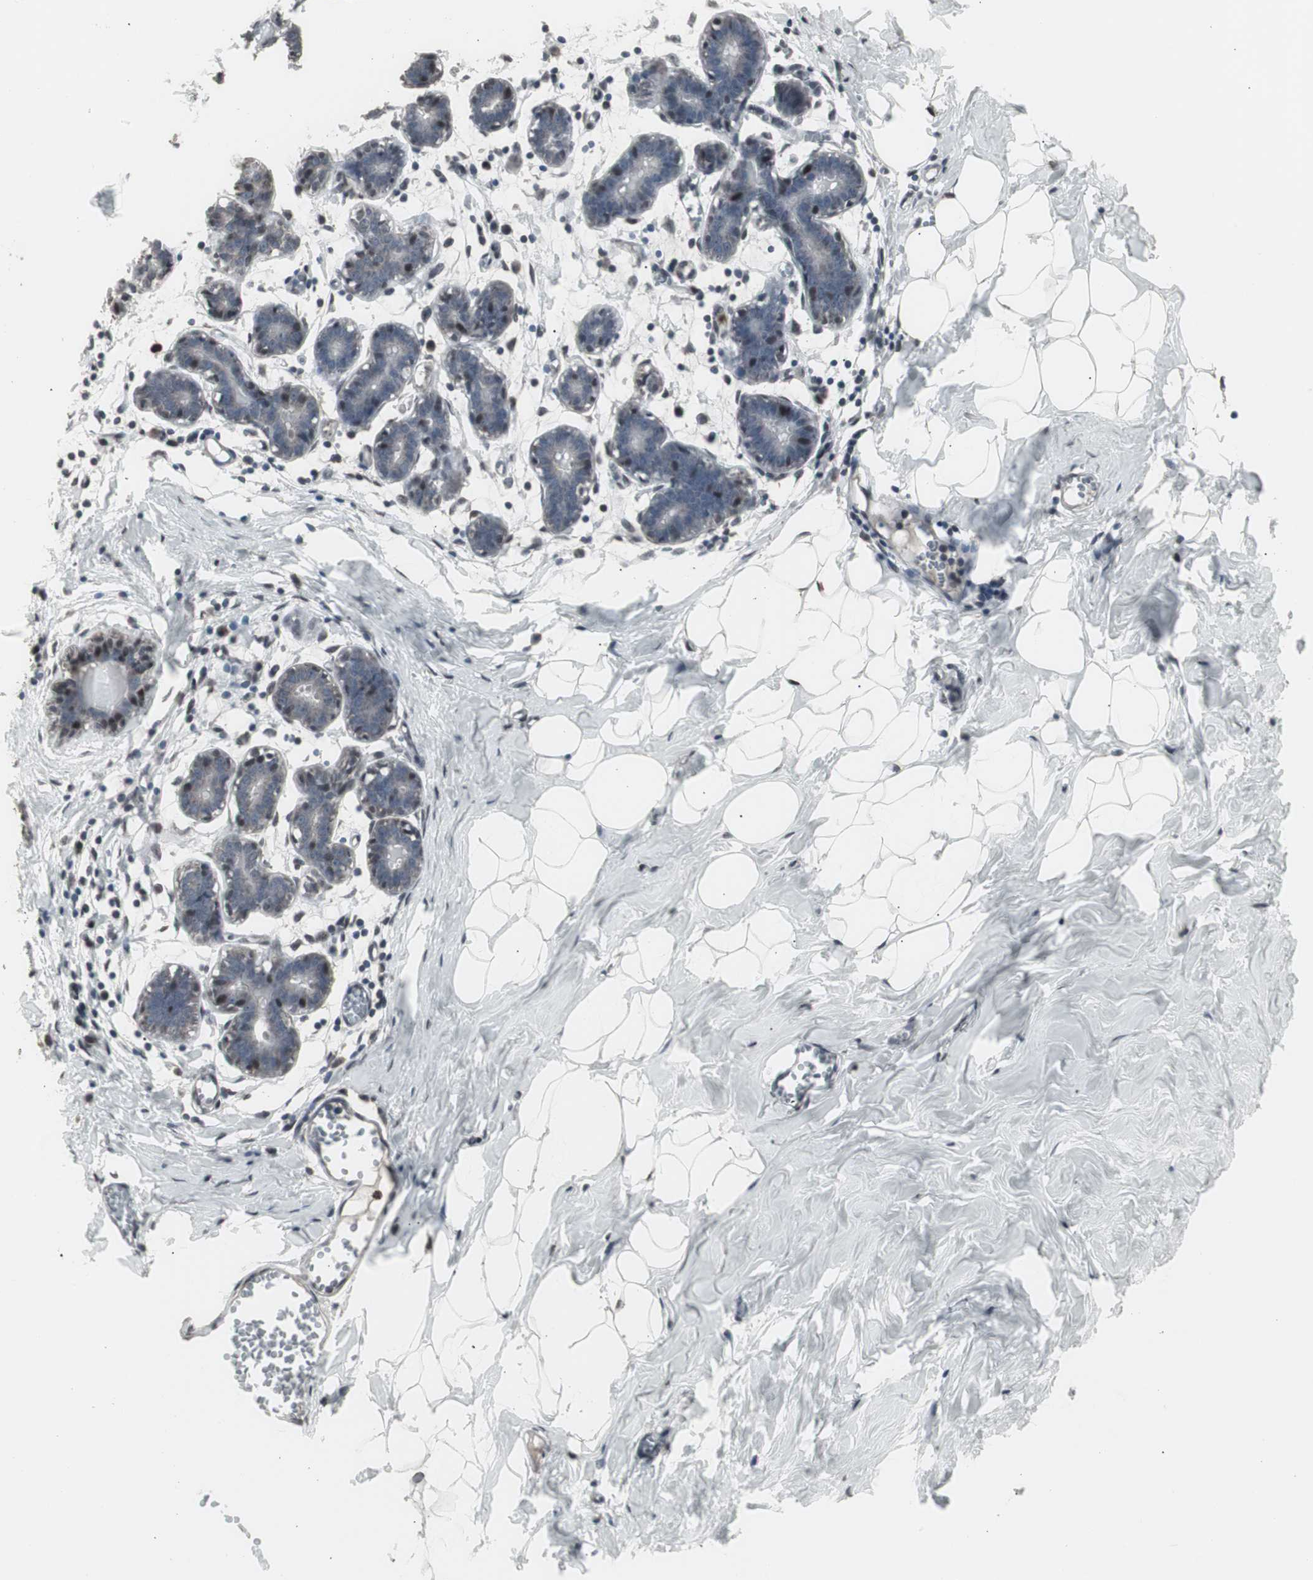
{"staining": {"intensity": "moderate", "quantity": ">75%", "location": "nuclear"}, "tissue": "breast", "cell_type": "Adipocytes", "image_type": "normal", "snomed": [{"axis": "morphology", "description": "Normal tissue, NOS"}, {"axis": "topography", "description": "Breast"}], "caption": "Immunohistochemical staining of normal breast reveals >75% levels of moderate nuclear protein positivity in approximately >75% of adipocytes.", "gene": "RXRA", "patient": {"sex": "female", "age": 27}}